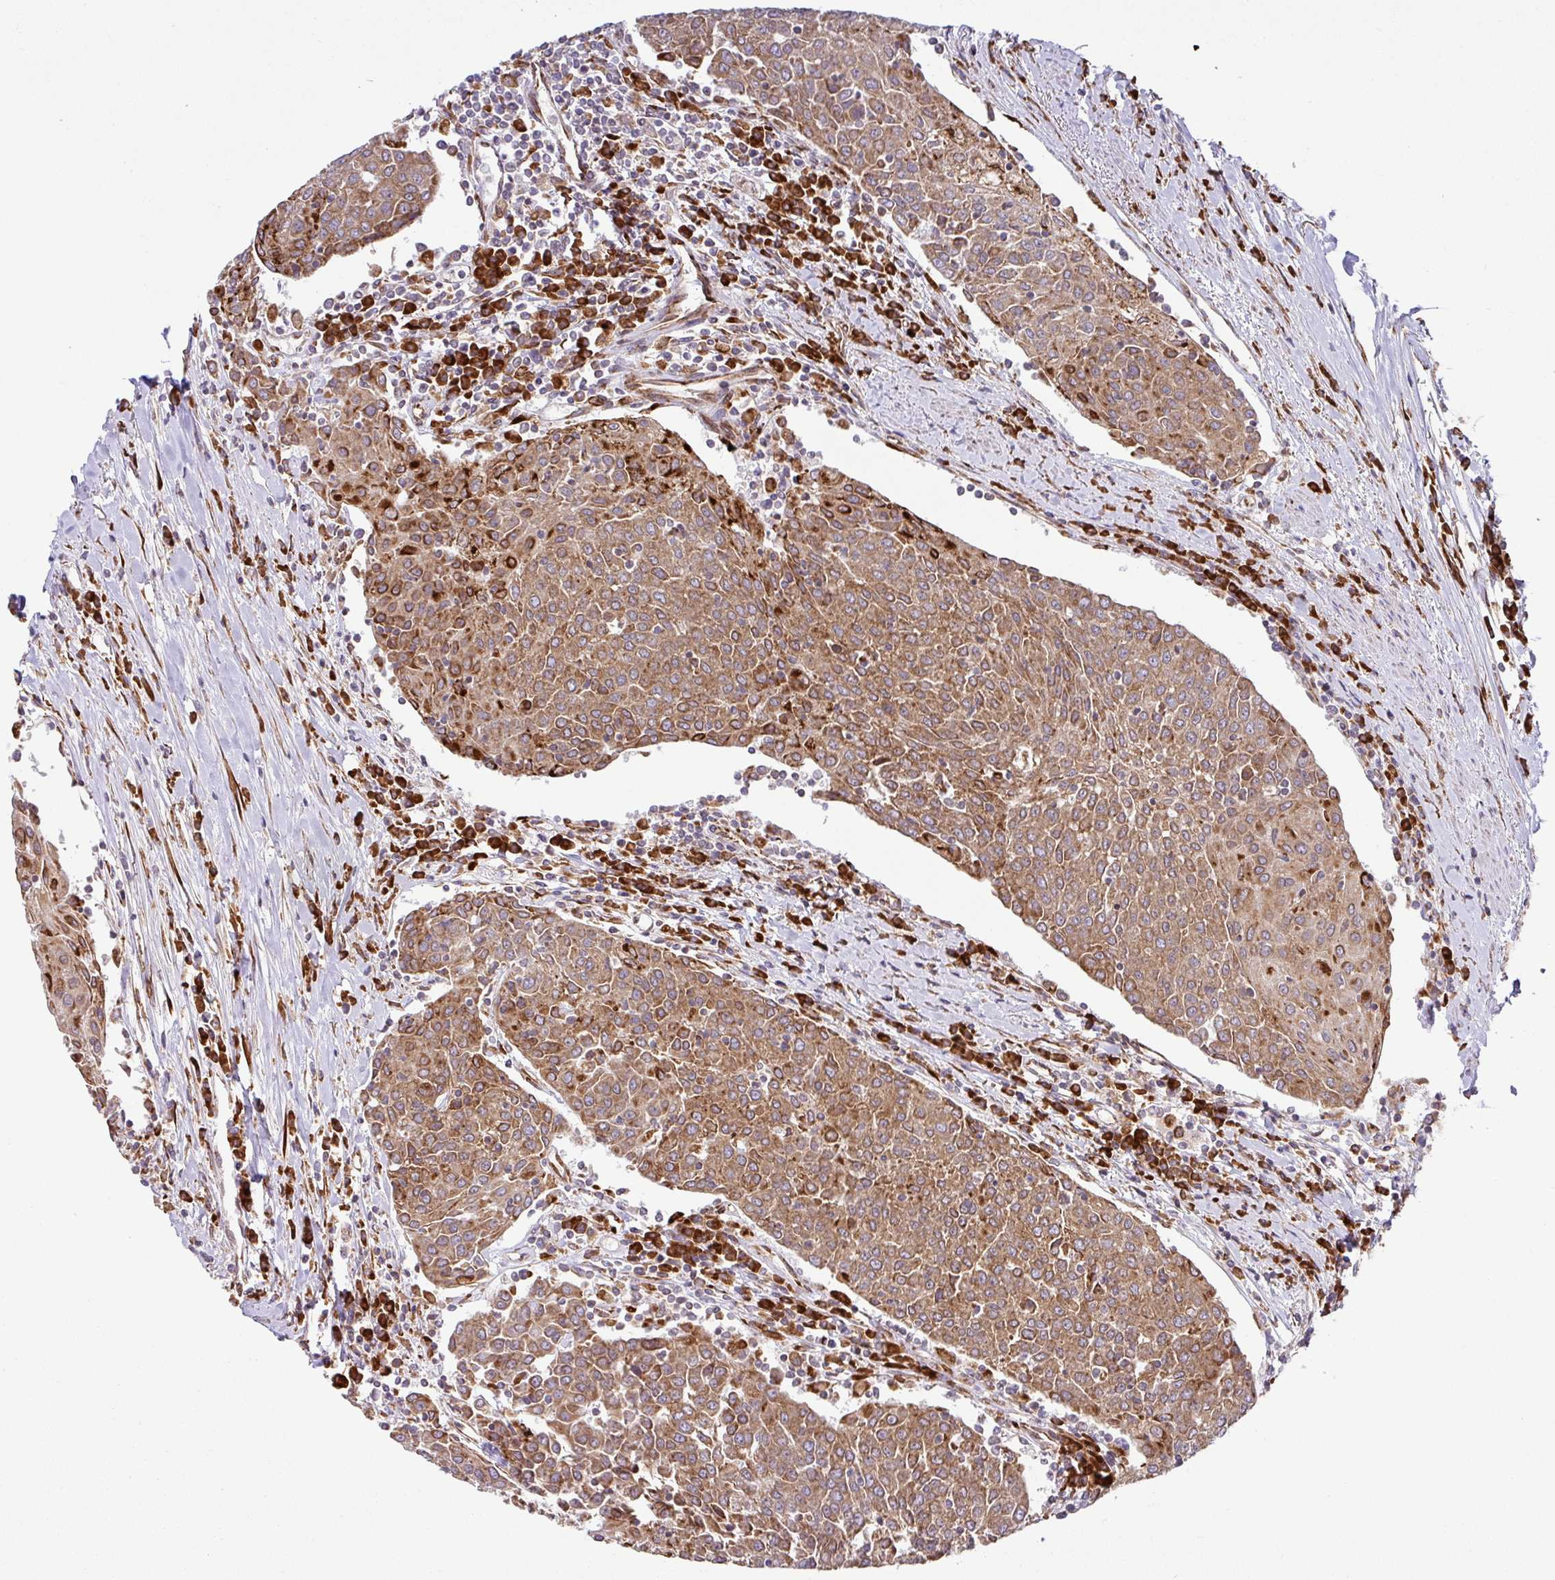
{"staining": {"intensity": "moderate", "quantity": ">75%", "location": "cytoplasmic/membranous"}, "tissue": "urothelial cancer", "cell_type": "Tumor cells", "image_type": "cancer", "snomed": [{"axis": "morphology", "description": "Urothelial carcinoma, High grade"}, {"axis": "topography", "description": "Urinary bladder"}], "caption": "Immunohistochemical staining of urothelial cancer displays medium levels of moderate cytoplasmic/membranous protein positivity in about >75% of tumor cells.", "gene": "SLC39A7", "patient": {"sex": "female", "age": 85}}